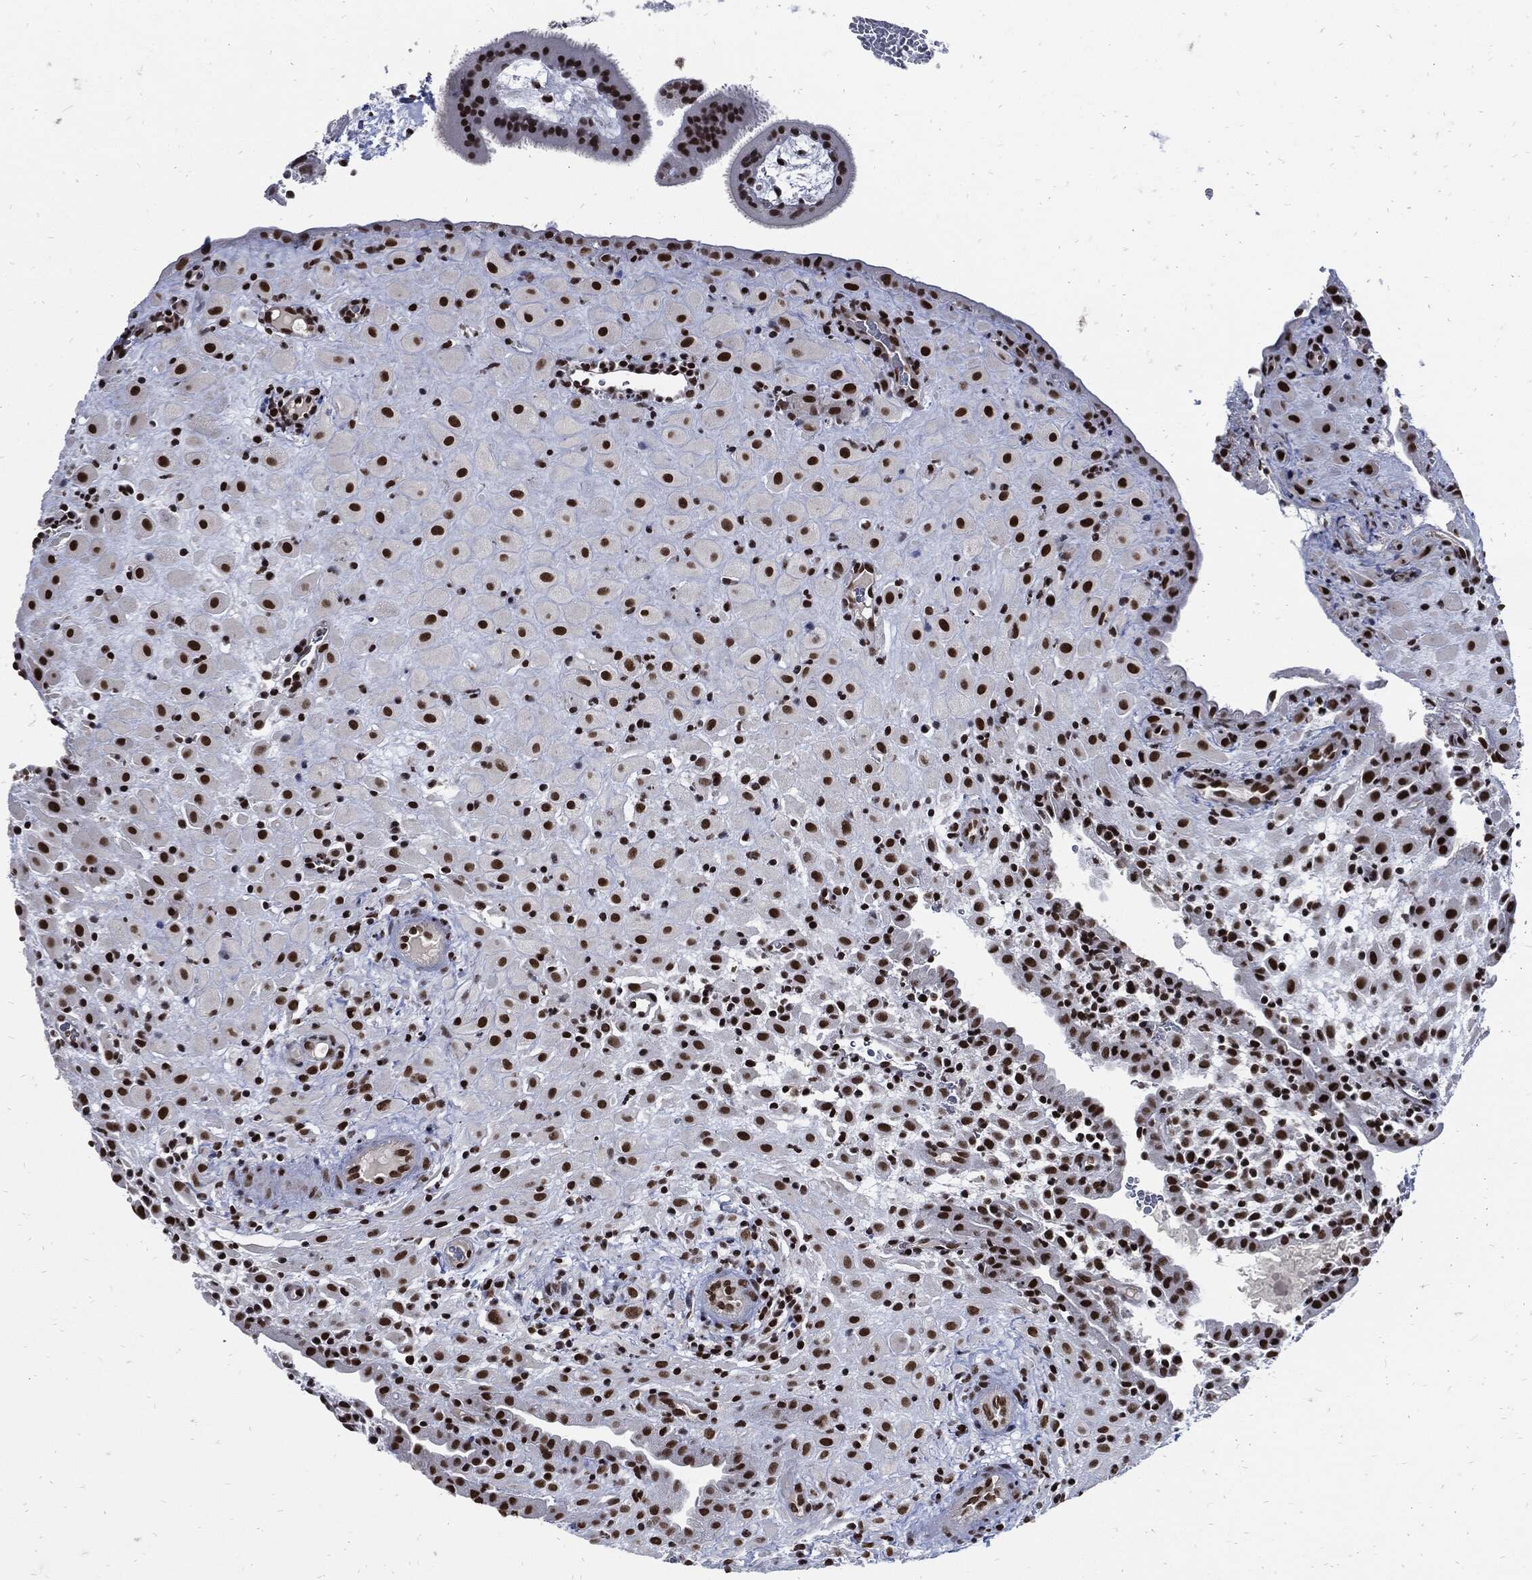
{"staining": {"intensity": "strong", "quantity": ">75%", "location": "nuclear"}, "tissue": "placenta", "cell_type": "Decidual cells", "image_type": "normal", "snomed": [{"axis": "morphology", "description": "Normal tissue, NOS"}, {"axis": "topography", "description": "Placenta"}], "caption": "Immunohistochemistry (IHC) of unremarkable human placenta shows high levels of strong nuclear positivity in approximately >75% of decidual cells.", "gene": "TERF2", "patient": {"sex": "female", "age": 19}}